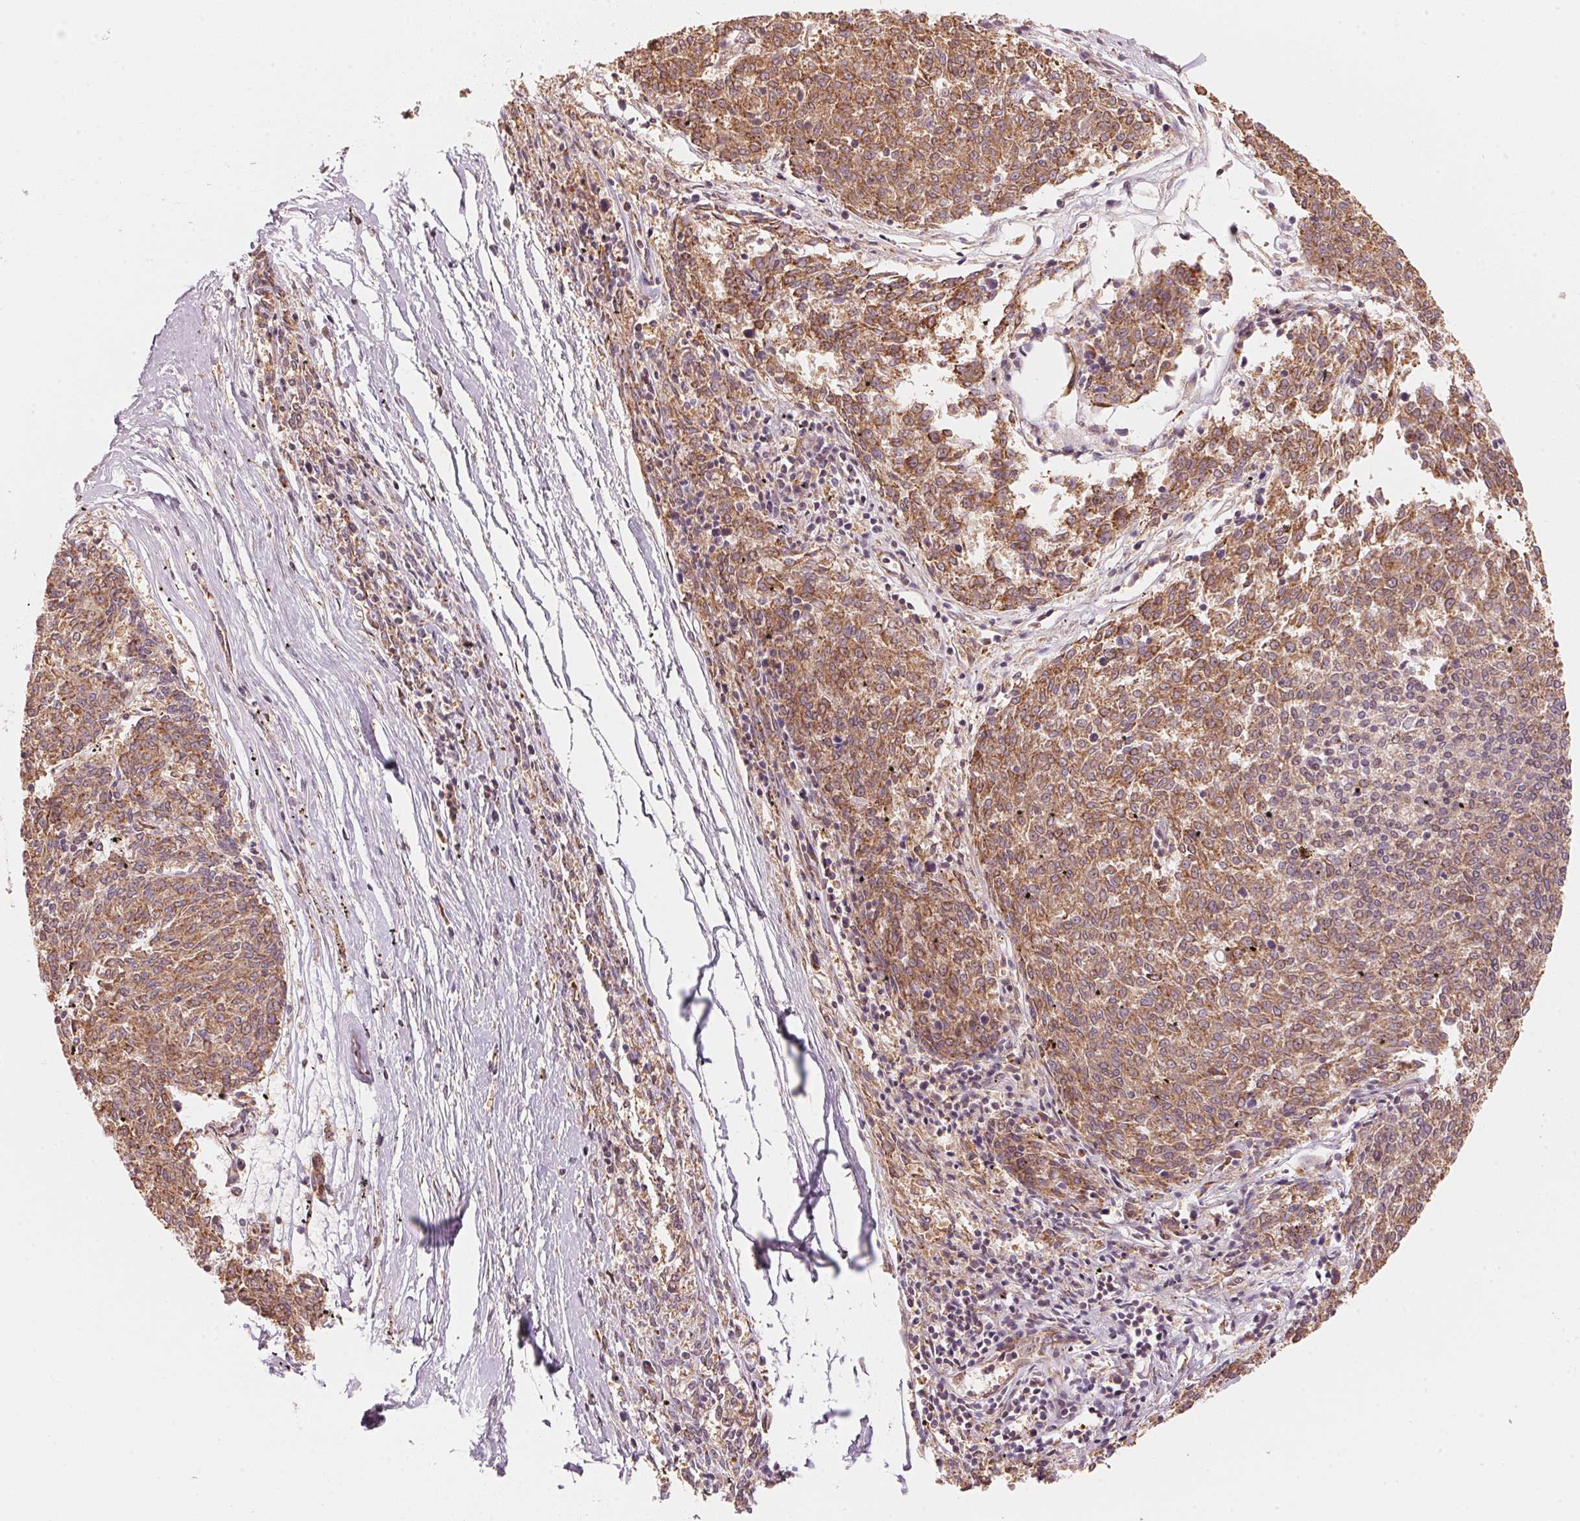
{"staining": {"intensity": "moderate", "quantity": "25%-75%", "location": "cytoplasmic/membranous"}, "tissue": "melanoma", "cell_type": "Tumor cells", "image_type": "cancer", "snomed": [{"axis": "morphology", "description": "Malignant melanoma, NOS"}, {"axis": "topography", "description": "Skin"}], "caption": "This micrograph reveals melanoma stained with immunohistochemistry (IHC) to label a protein in brown. The cytoplasmic/membranous of tumor cells show moderate positivity for the protein. Nuclei are counter-stained blue.", "gene": "PRKN", "patient": {"sex": "female", "age": 72}}